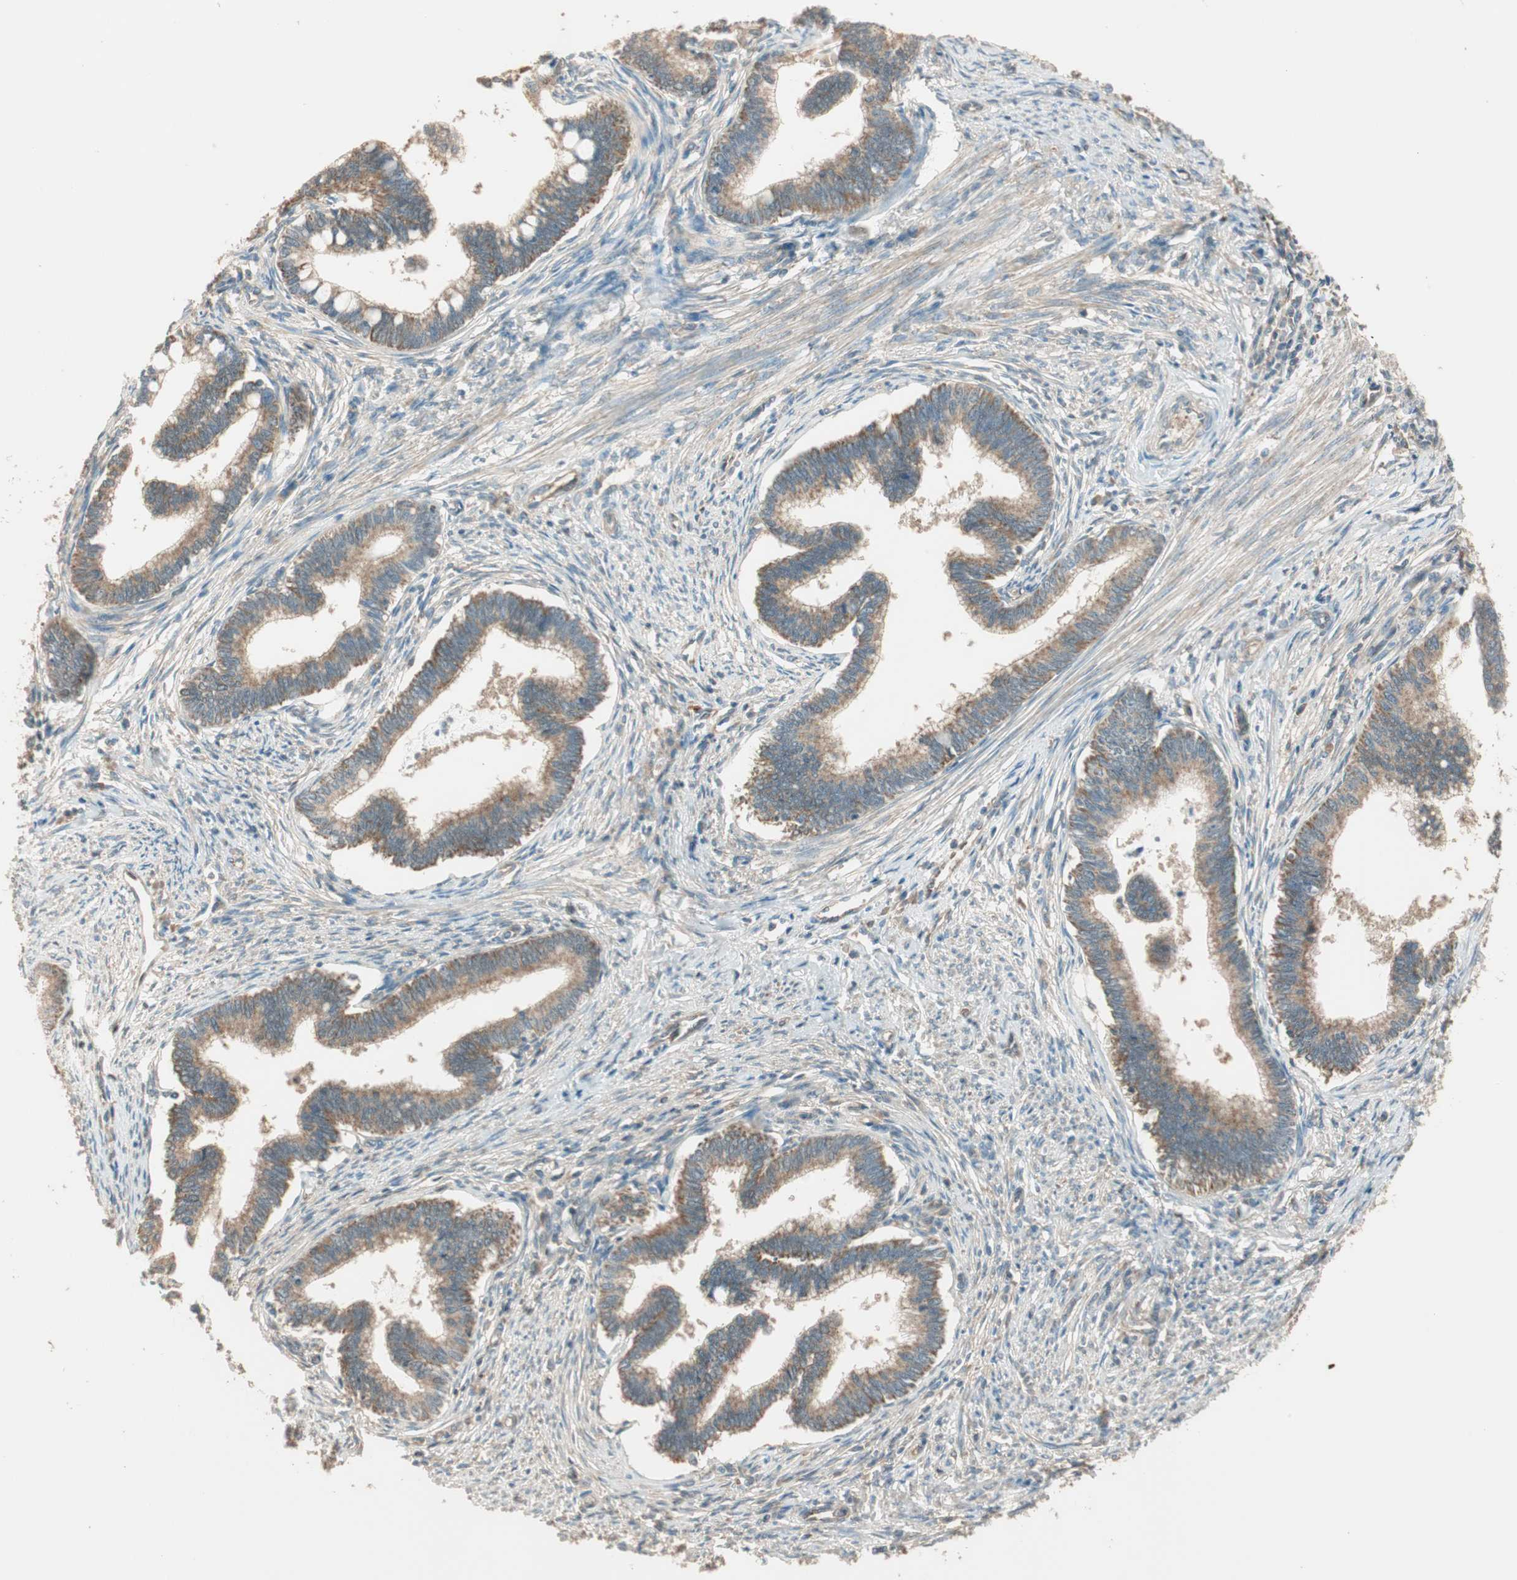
{"staining": {"intensity": "moderate", "quantity": ">75%", "location": "cytoplasmic/membranous"}, "tissue": "cervical cancer", "cell_type": "Tumor cells", "image_type": "cancer", "snomed": [{"axis": "morphology", "description": "Adenocarcinoma, NOS"}, {"axis": "topography", "description": "Cervix"}], "caption": "Moderate cytoplasmic/membranous staining for a protein is appreciated in approximately >75% of tumor cells of cervical cancer (adenocarcinoma) using immunohistochemistry (IHC).", "gene": "CC2D1A", "patient": {"sex": "female", "age": 36}}